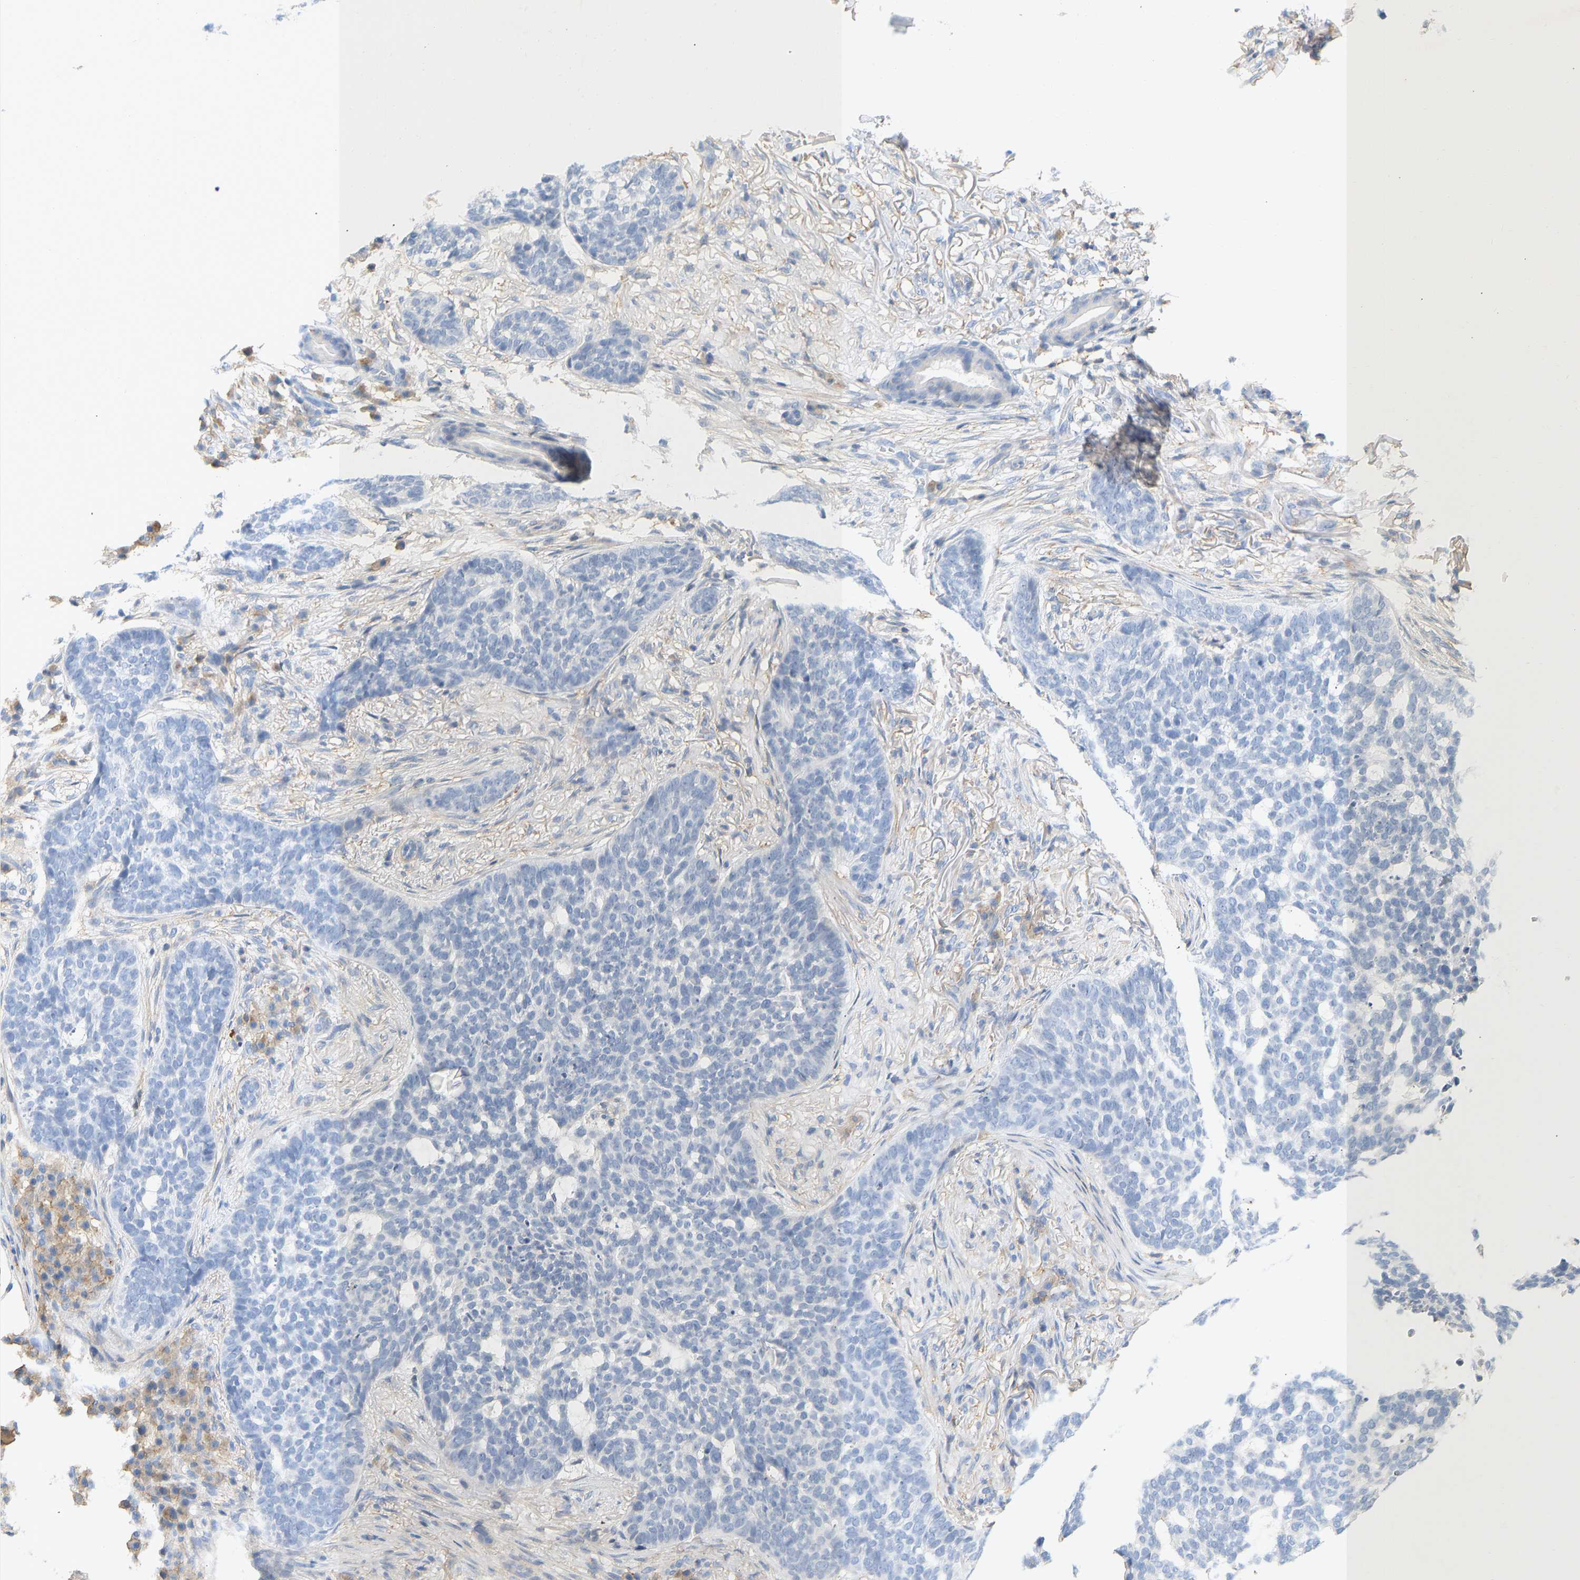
{"staining": {"intensity": "negative", "quantity": "none", "location": "none"}, "tissue": "skin cancer", "cell_type": "Tumor cells", "image_type": "cancer", "snomed": [{"axis": "morphology", "description": "Basal cell carcinoma"}, {"axis": "topography", "description": "Skin"}], "caption": "The micrograph demonstrates no staining of tumor cells in skin cancer.", "gene": "BVES", "patient": {"sex": "male", "age": 85}}